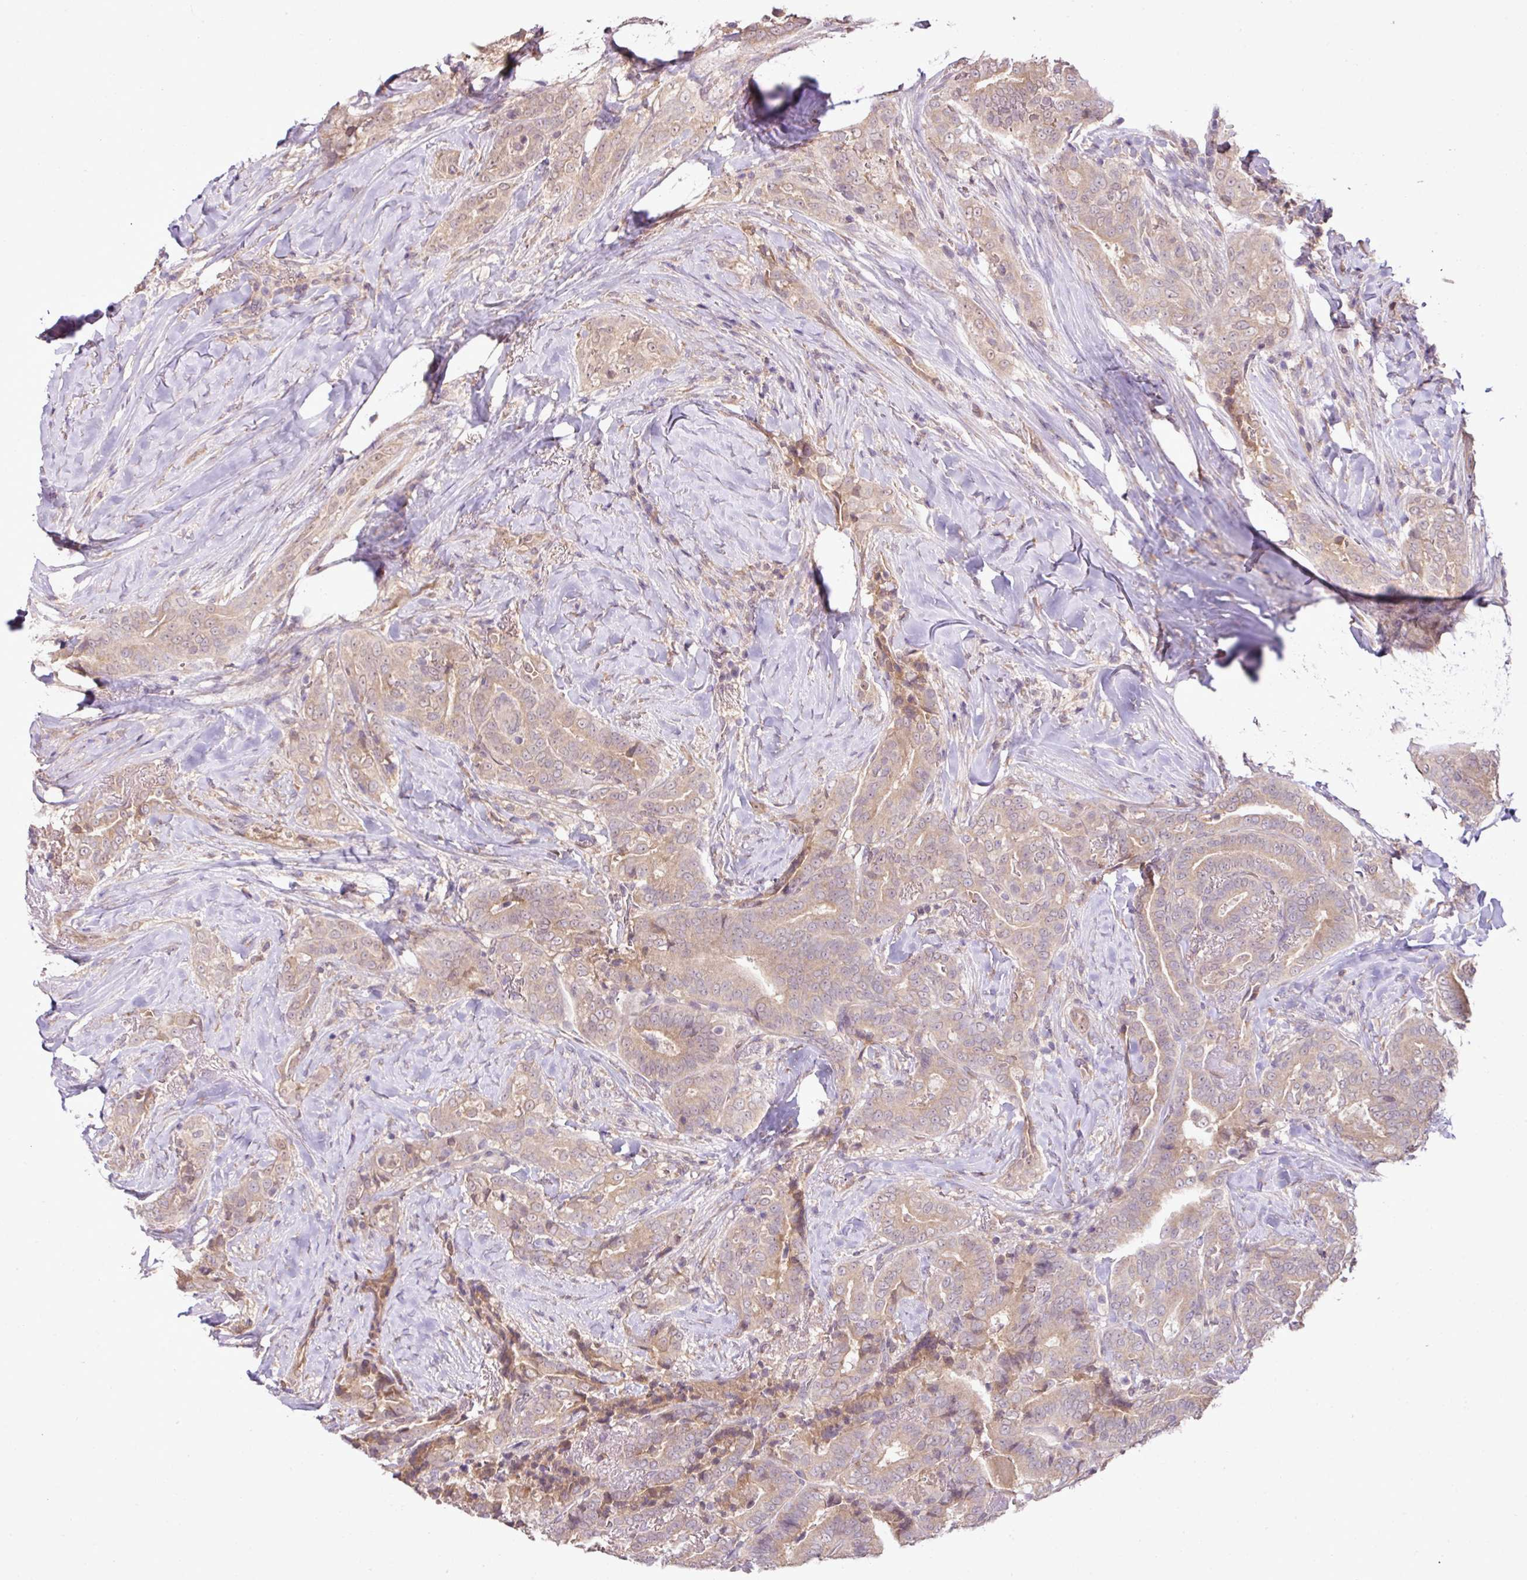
{"staining": {"intensity": "moderate", "quantity": "25%-75%", "location": "cytoplasmic/membranous"}, "tissue": "thyroid cancer", "cell_type": "Tumor cells", "image_type": "cancer", "snomed": [{"axis": "morphology", "description": "Papillary adenocarcinoma, NOS"}, {"axis": "topography", "description": "Thyroid gland"}], "caption": "Protein staining exhibits moderate cytoplasmic/membranous expression in about 25%-75% of tumor cells in thyroid cancer (papillary adenocarcinoma).", "gene": "DNAAF4", "patient": {"sex": "male", "age": 61}}